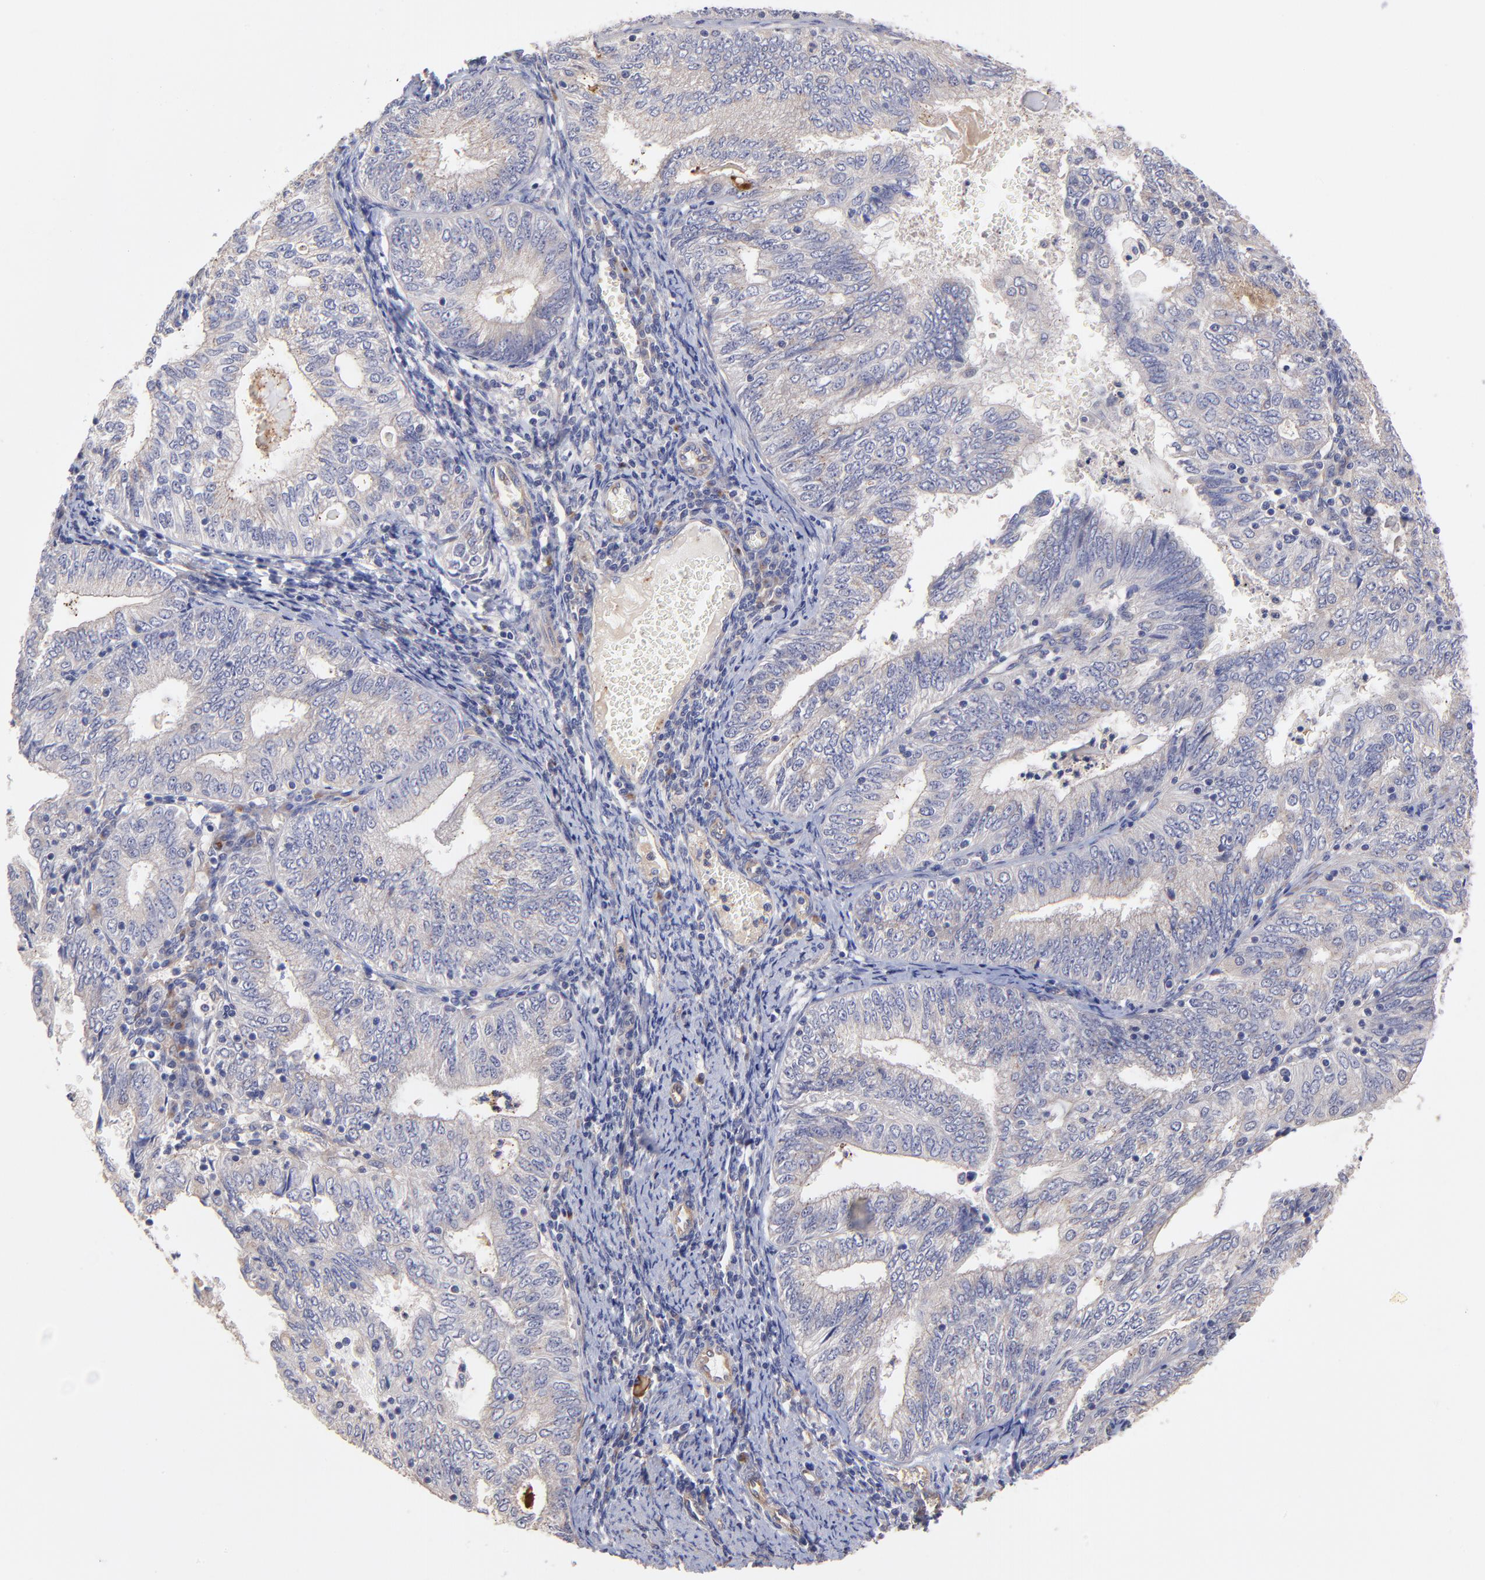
{"staining": {"intensity": "negative", "quantity": "none", "location": "none"}, "tissue": "endometrial cancer", "cell_type": "Tumor cells", "image_type": "cancer", "snomed": [{"axis": "morphology", "description": "Adenocarcinoma, NOS"}, {"axis": "topography", "description": "Endometrium"}], "caption": "Immunohistochemical staining of human endometrial cancer (adenocarcinoma) displays no significant staining in tumor cells.", "gene": "ASB7", "patient": {"sex": "female", "age": 69}}